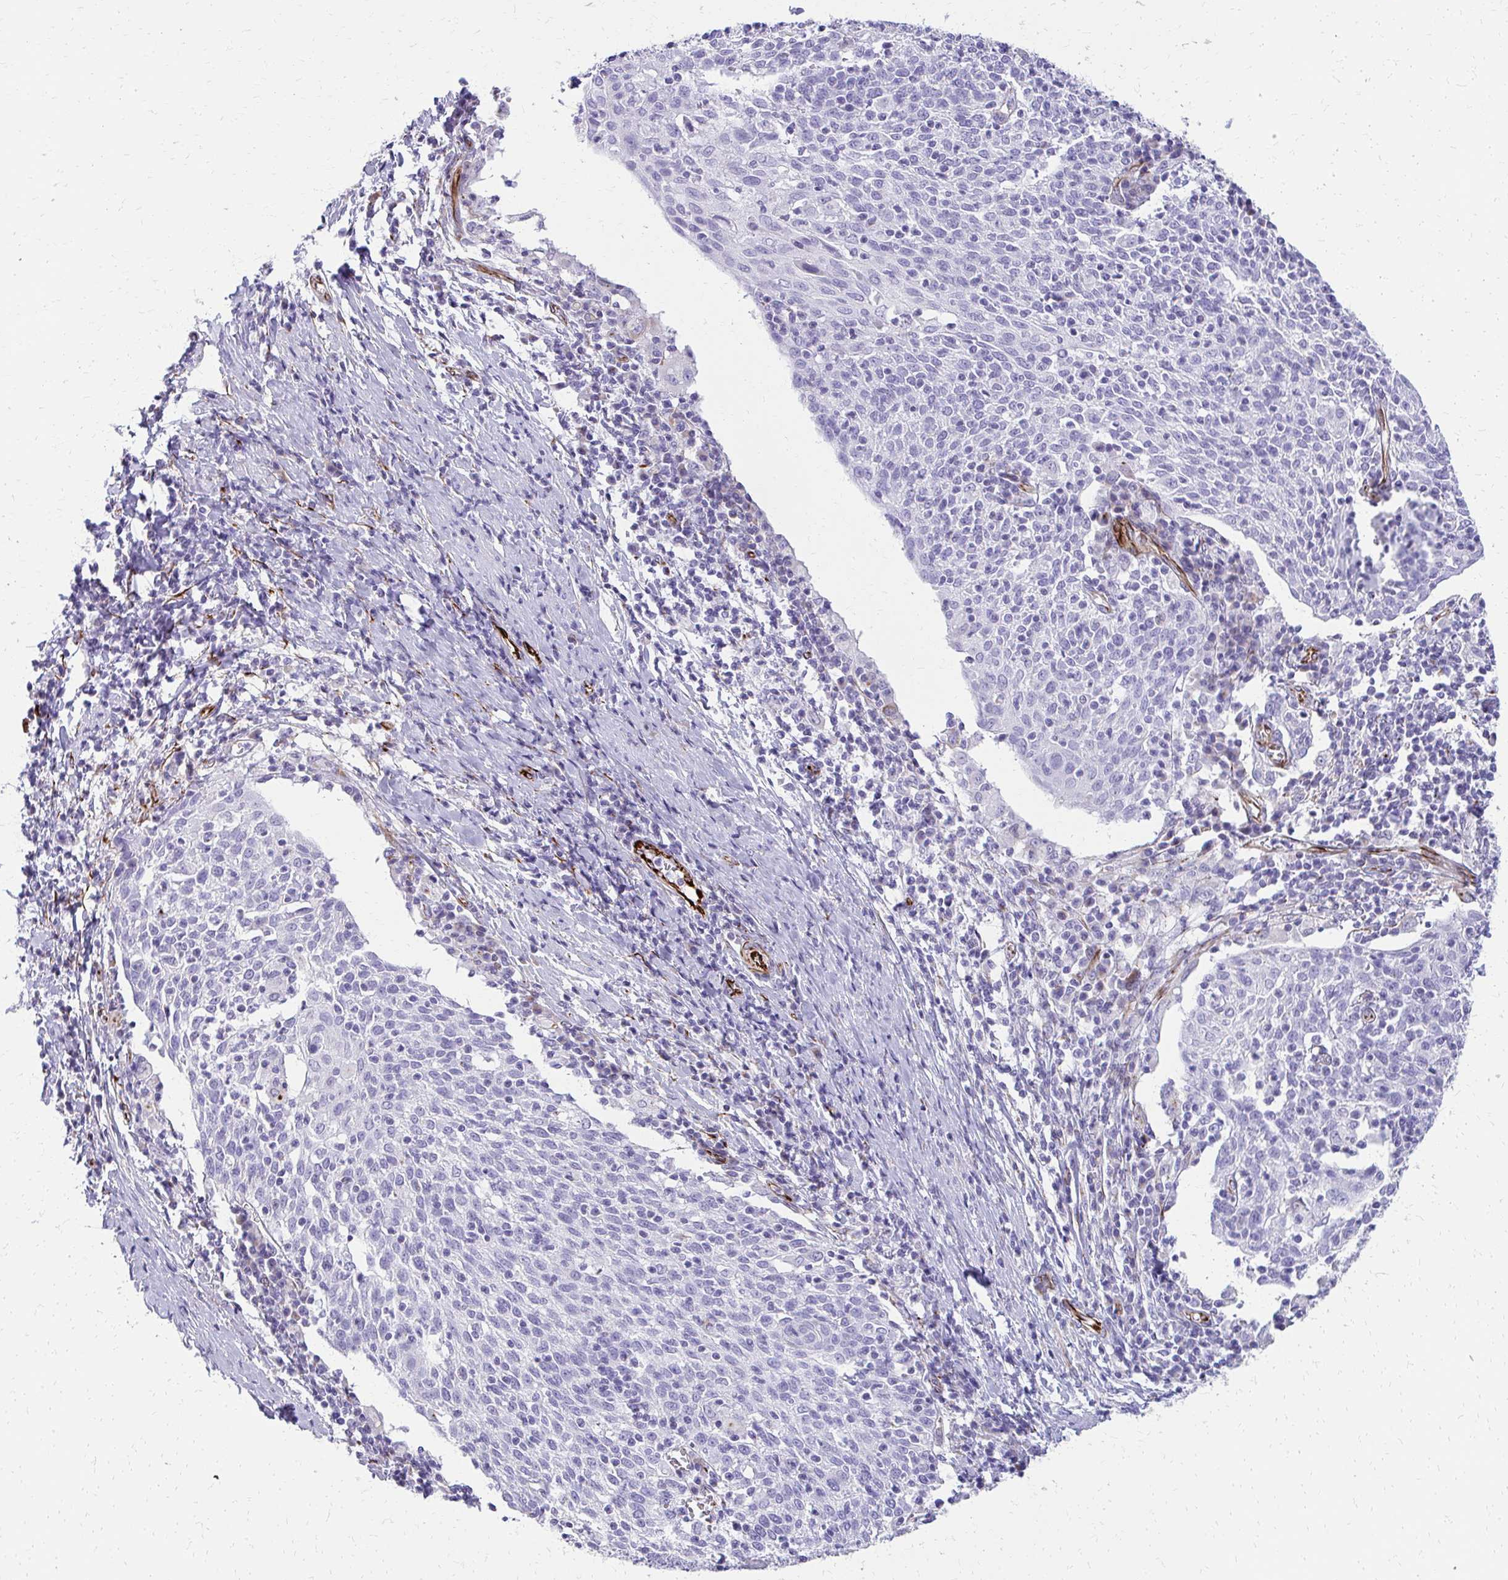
{"staining": {"intensity": "negative", "quantity": "none", "location": "none"}, "tissue": "cervical cancer", "cell_type": "Tumor cells", "image_type": "cancer", "snomed": [{"axis": "morphology", "description": "Squamous cell carcinoma, NOS"}, {"axis": "topography", "description": "Cervix"}], "caption": "This is an IHC micrograph of human cervical squamous cell carcinoma. There is no positivity in tumor cells.", "gene": "TRIM6", "patient": {"sex": "female", "age": 52}}